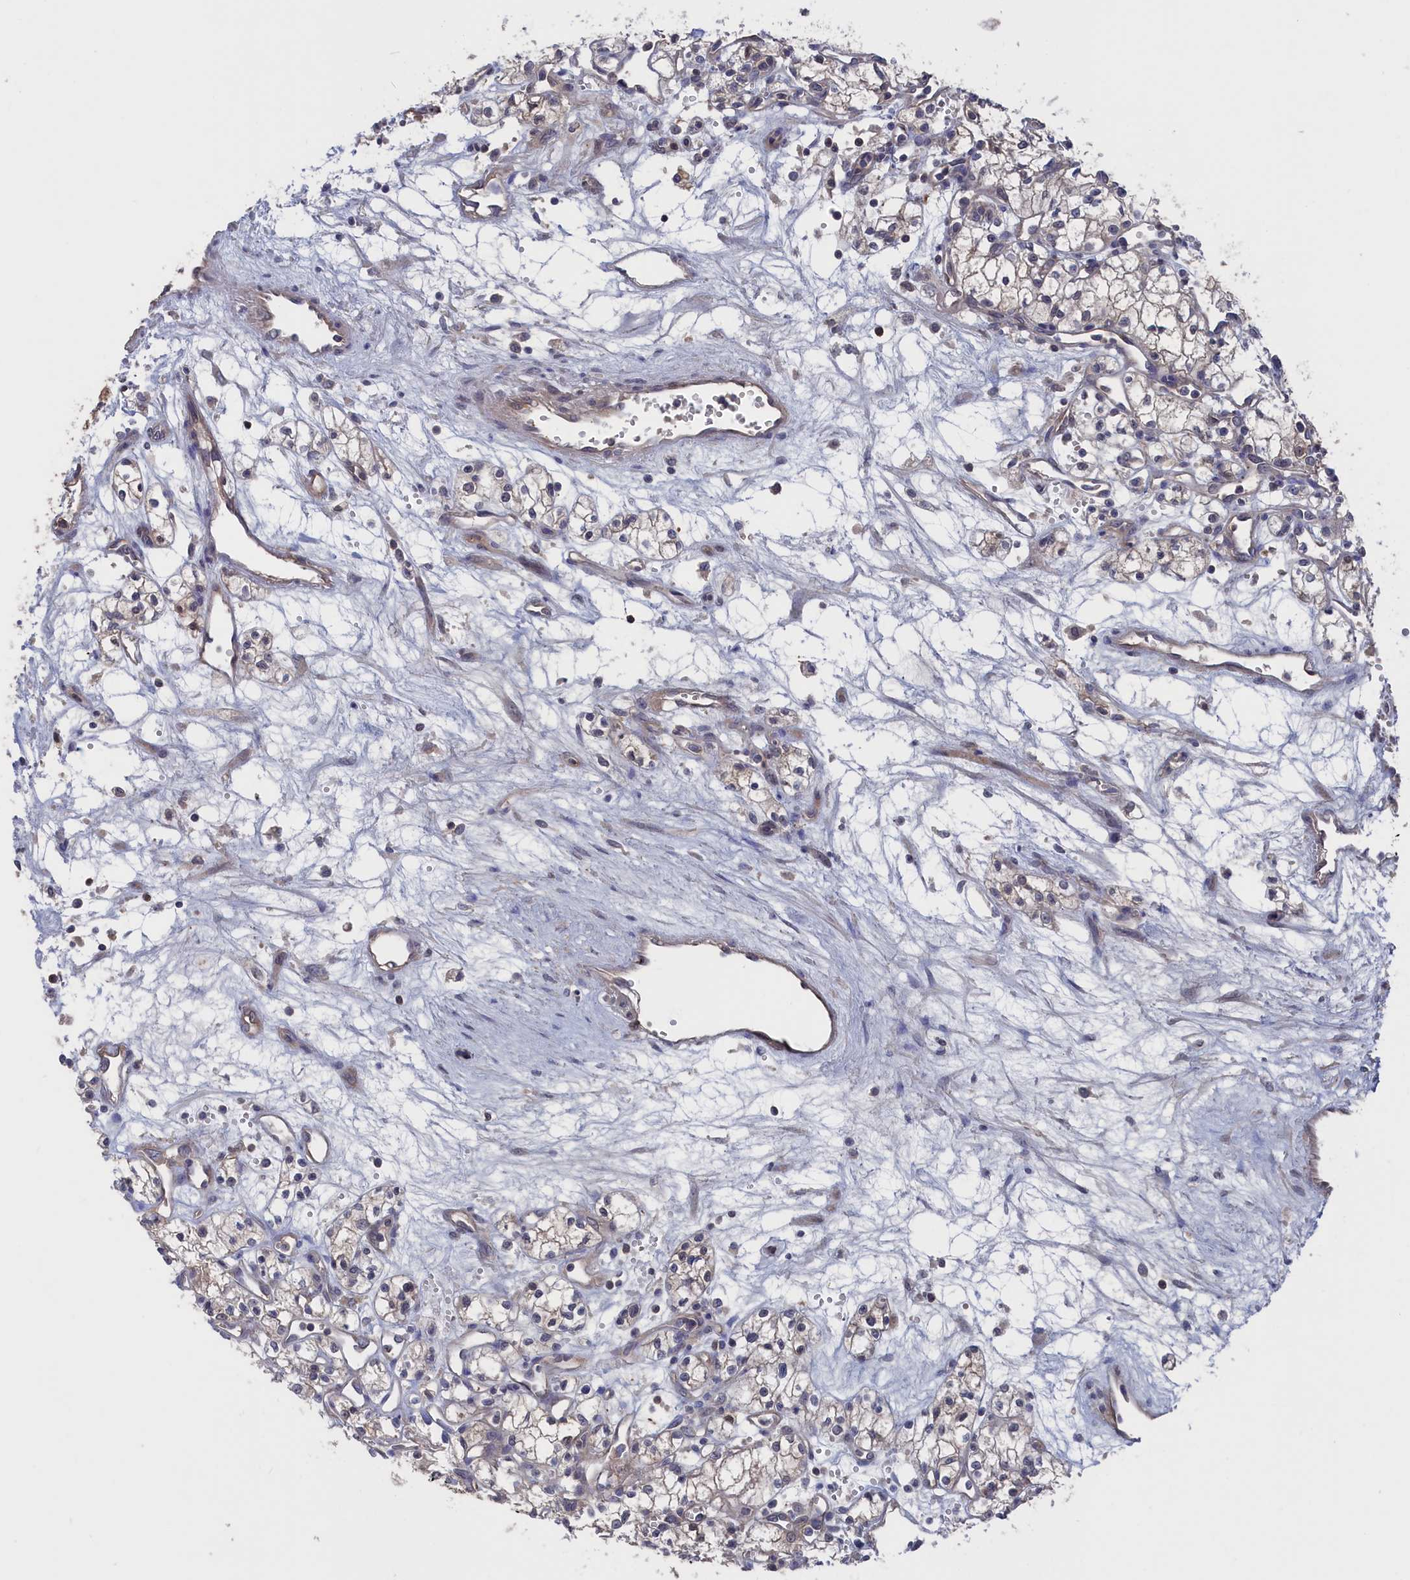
{"staining": {"intensity": "negative", "quantity": "none", "location": "none"}, "tissue": "renal cancer", "cell_type": "Tumor cells", "image_type": "cancer", "snomed": [{"axis": "morphology", "description": "Adenocarcinoma, NOS"}, {"axis": "topography", "description": "Kidney"}], "caption": "Renal cancer stained for a protein using immunohistochemistry (IHC) reveals no positivity tumor cells.", "gene": "NUTF2", "patient": {"sex": "male", "age": 59}}